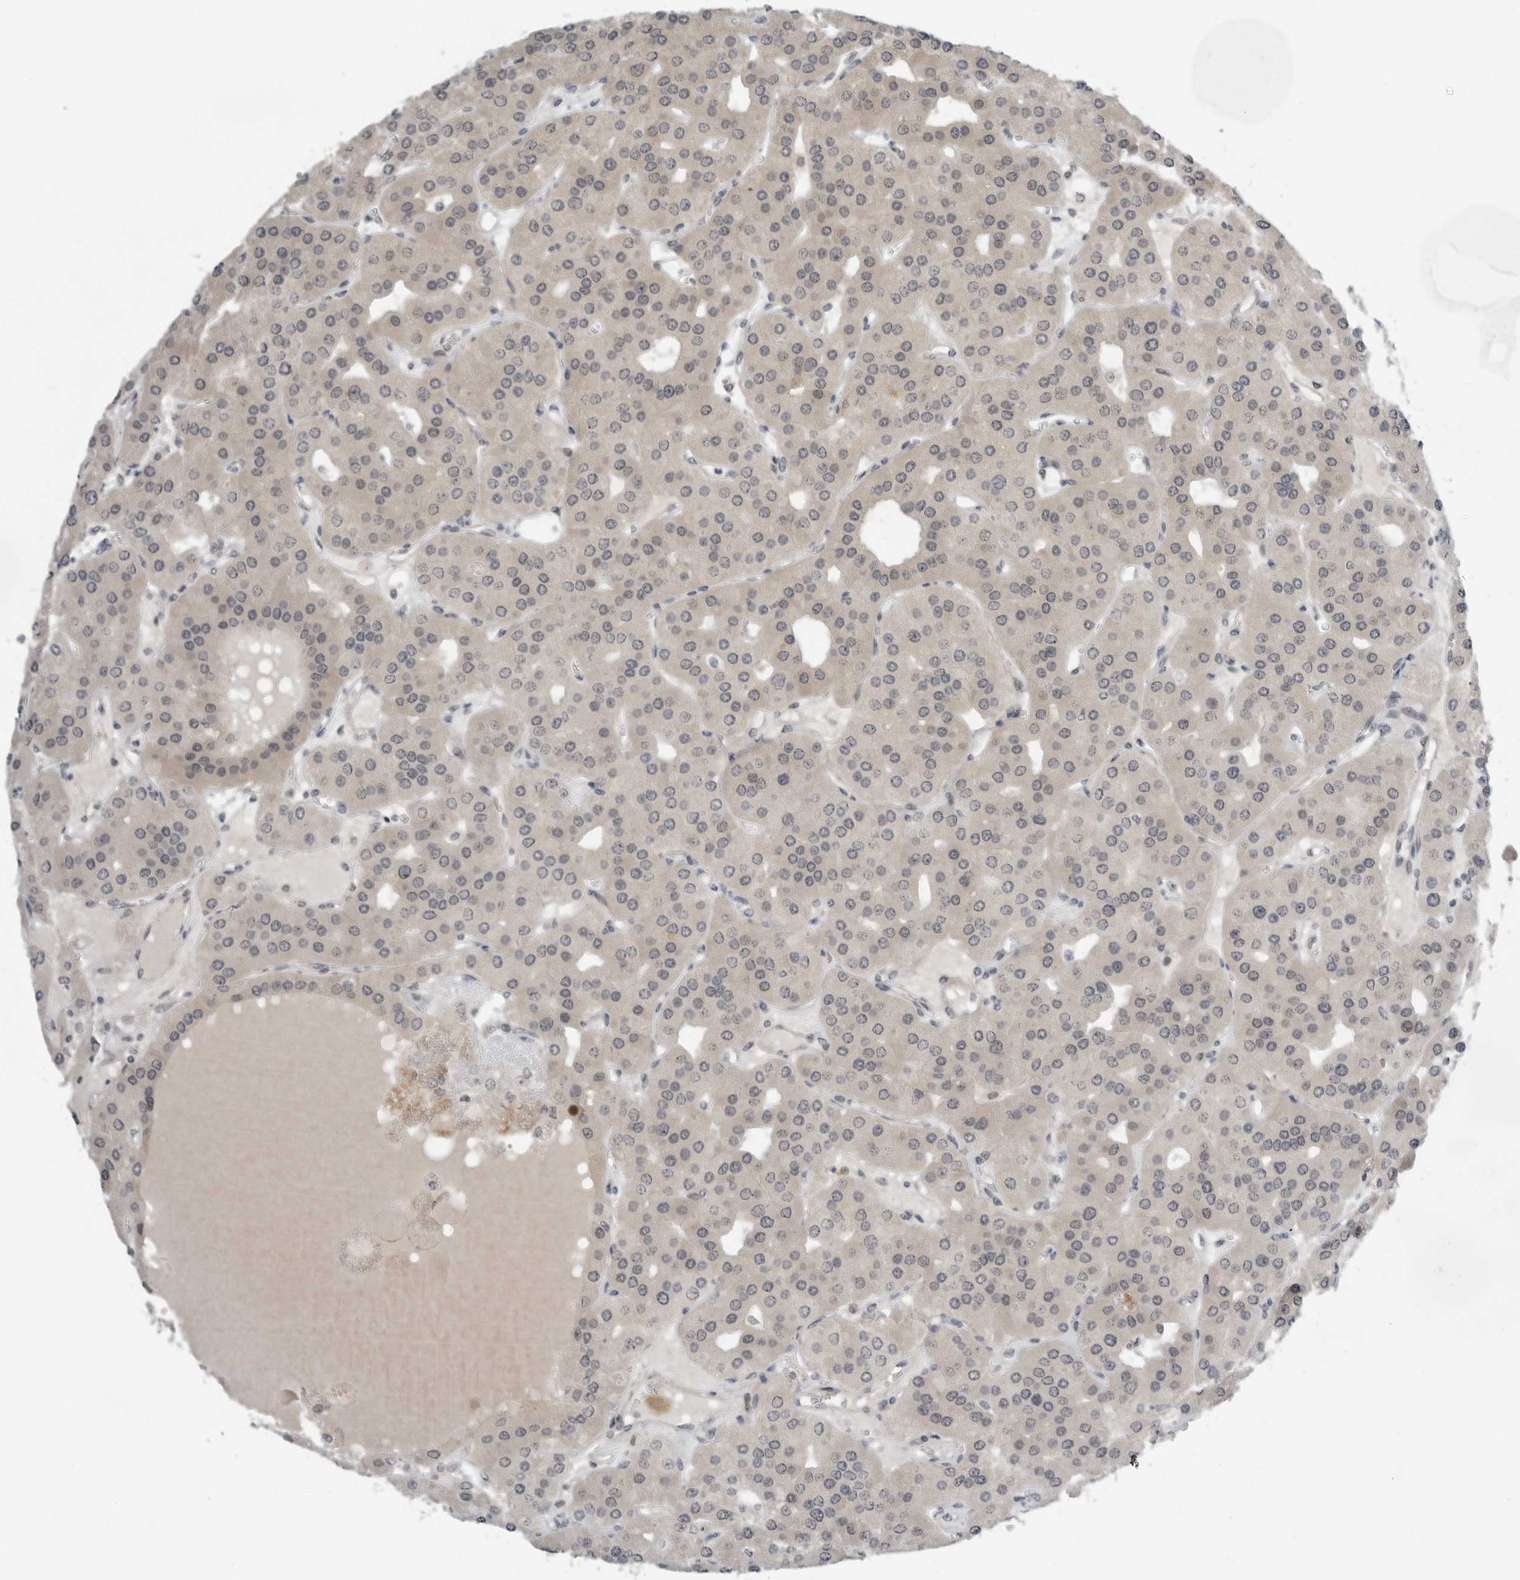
{"staining": {"intensity": "moderate", "quantity": "25%-75%", "location": "cytoplasmic/membranous,nuclear"}, "tissue": "parathyroid gland", "cell_type": "Glandular cells", "image_type": "normal", "snomed": [{"axis": "morphology", "description": "Normal tissue, NOS"}, {"axis": "morphology", "description": "Adenoma, NOS"}, {"axis": "topography", "description": "Parathyroid gland"}], "caption": "About 25%-75% of glandular cells in unremarkable human parathyroid gland show moderate cytoplasmic/membranous,nuclear protein expression as visualized by brown immunohistochemical staining.", "gene": "ALPK2", "patient": {"sex": "female", "age": 86}}